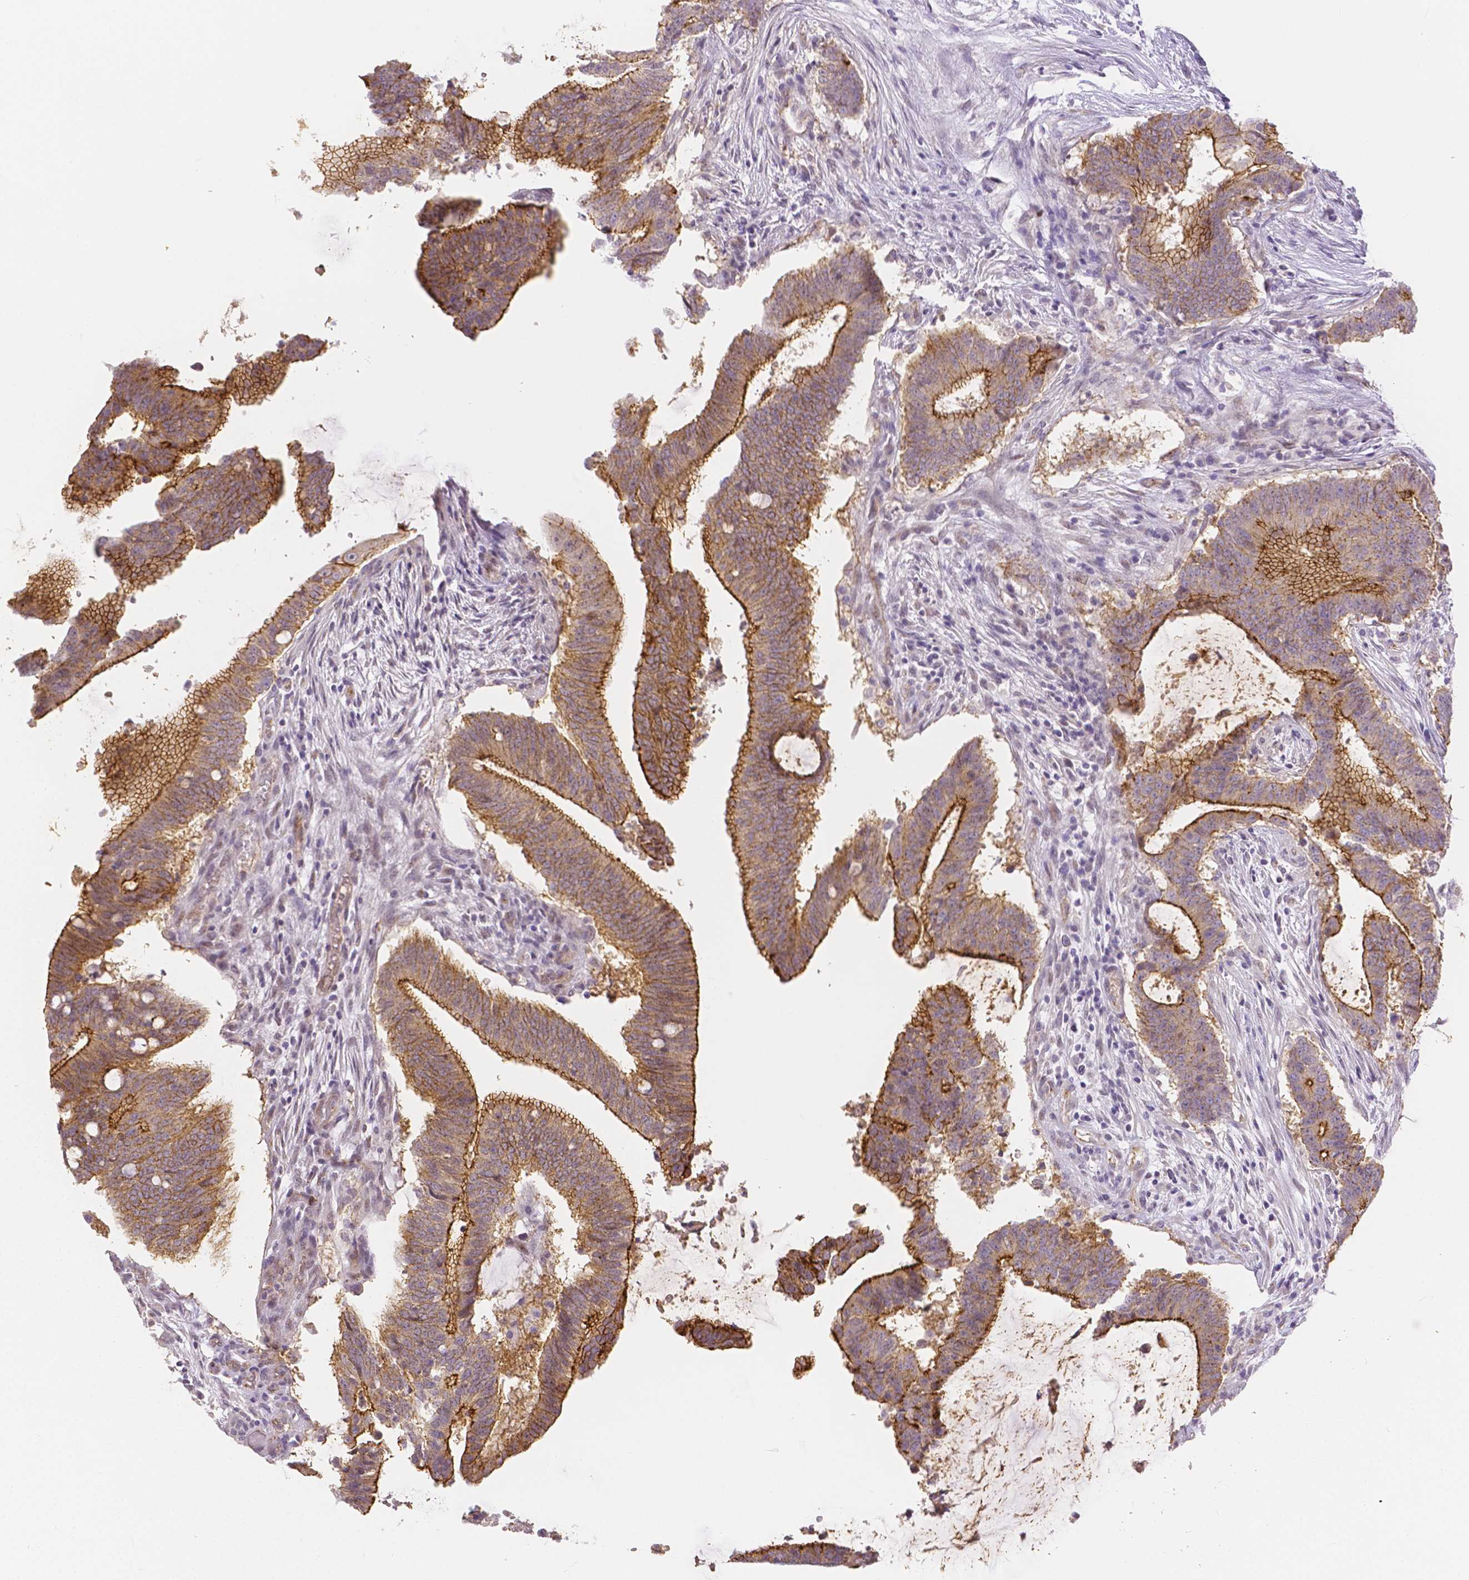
{"staining": {"intensity": "strong", "quantity": "25%-75%", "location": "cytoplasmic/membranous"}, "tissue": "colorectal cancer", "cell_type": "Tumor cells", "image_type": "cancer", "snomed": [{"axis": "morphology", "description": "Adenocarcinoma, NOS"}, {"axis": "topography", "description": "Colon"}], "caption": "A high amount of strong cytoplasmic/membranous expression is seen in approximately 25%-75% of tumor cells in colorectal cancer (adenocarcinoma) tissue.", "gene": "OCLN", "patient": {"sex": "female", "age": 43}}